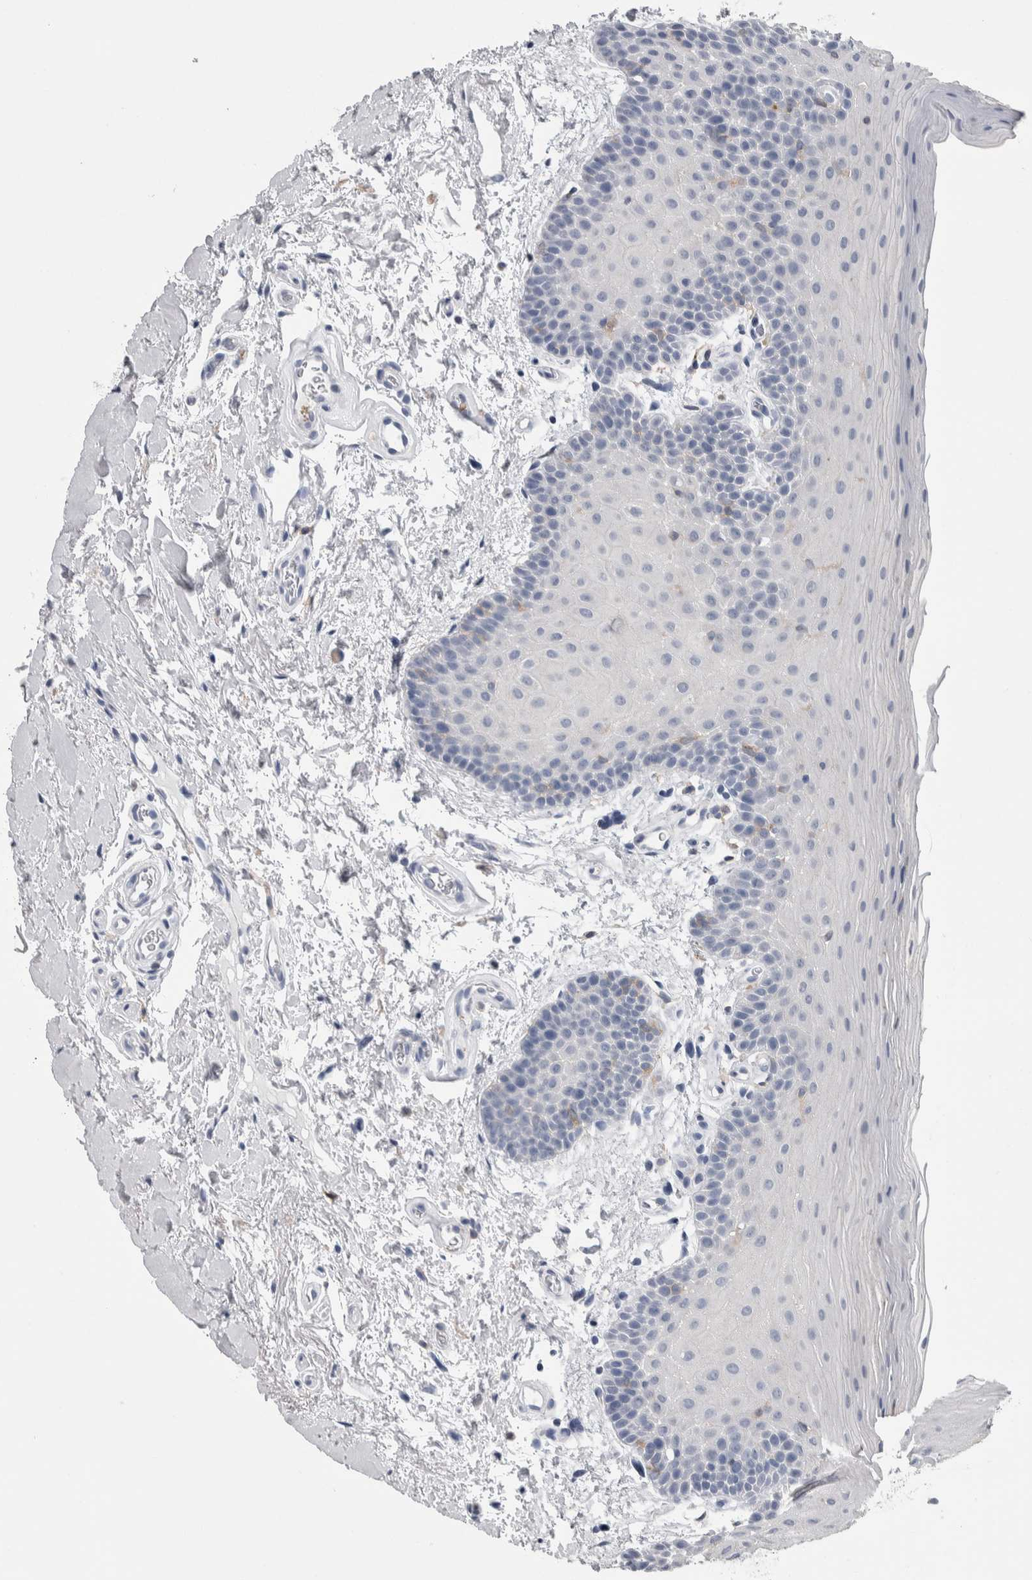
{"staining": {"intensity": "negative", "quantity": "none", "location": "none"}, "tissue": "oral mucosa", "cell_type": "Squamous epithelial cells", "image_type": "normal", "snomed": [{"axis": "morphology", "description": "Normal tissue, NOS"}, {"axis": "topography", "description": "Oral tissue"}], "caption": "This is an immunohistochemistry image of normal oral mucosa. There is no positivity in squamous epithelial cells.", "gene": "SKAP2", "patient": {"sex": "male", "age": 62}}